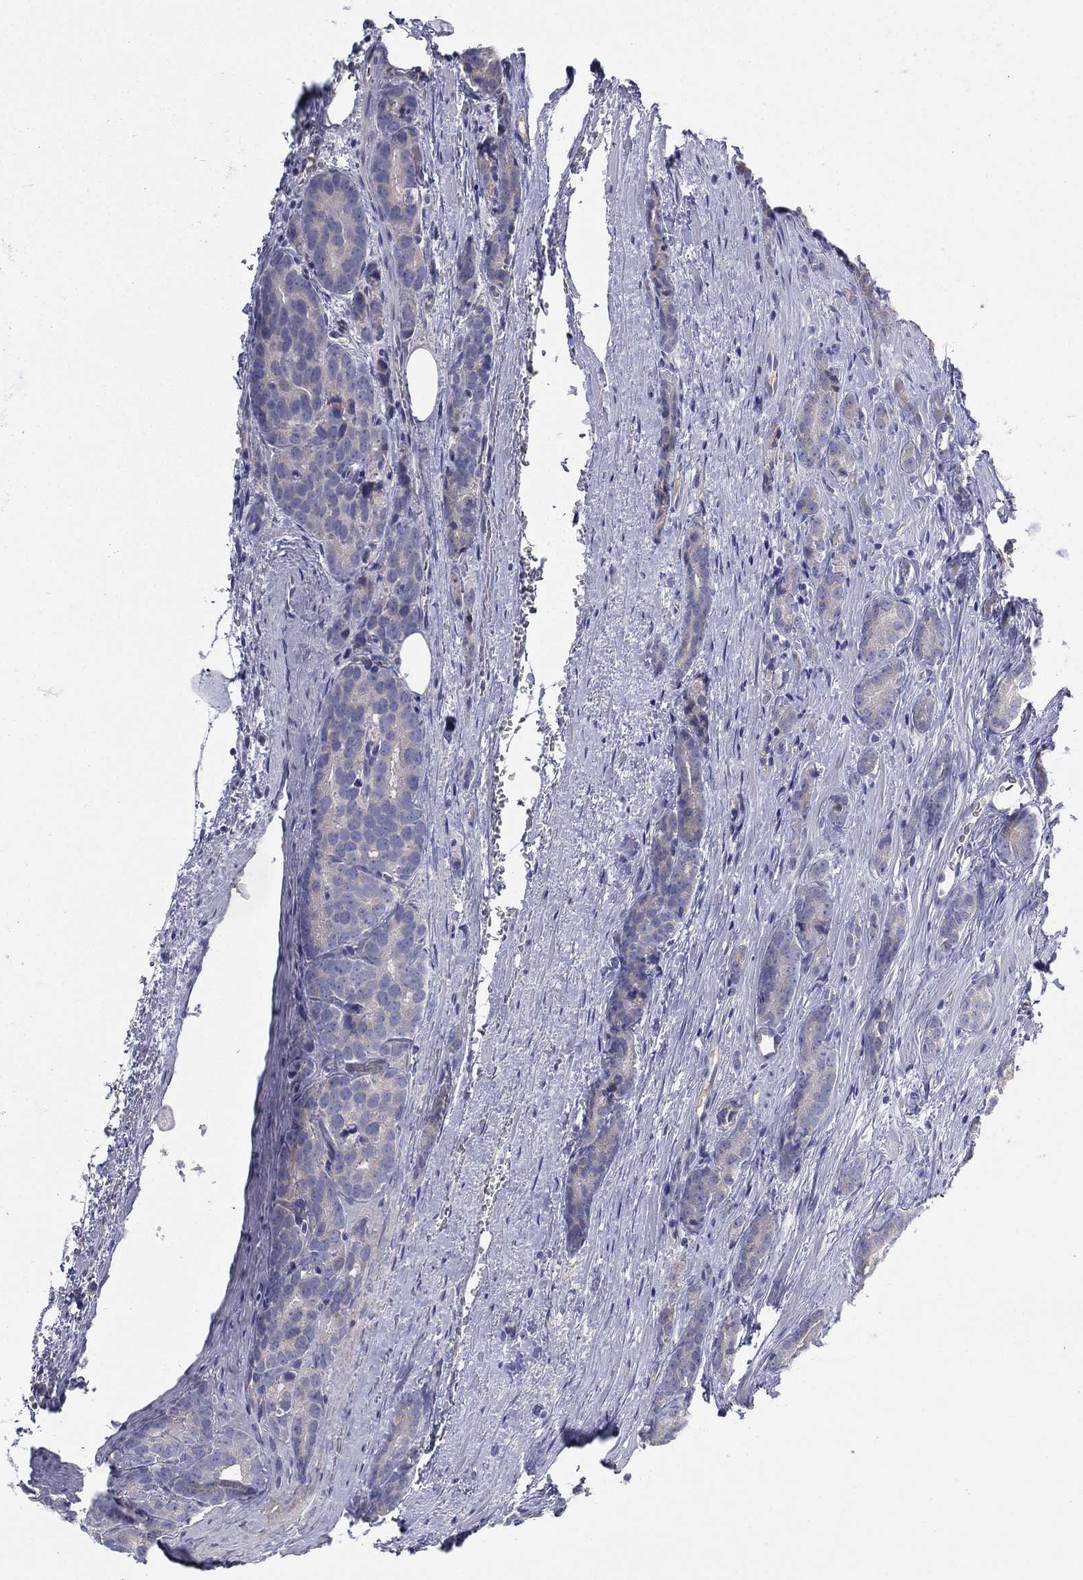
{"staining": {"intensity": "negative", "quantity": "none", "location": "none"}, "tissue": "prostate cancer", "cell_type": "Tumor cells", "image_type": "cancer", "snomed": [{"axis": "morphology", "description": "Adenocarcinoma, NOS"}, {"axis": "topography", "description": "Prostate"}], "caption": "DAB (3,3'-diaminobenzidine) immunohistochemical staining of prostate cancer shows no significant positivity in tumor cells.", "gene": "CYP2D6", "patient": {"sex": "male", "age": 71}}